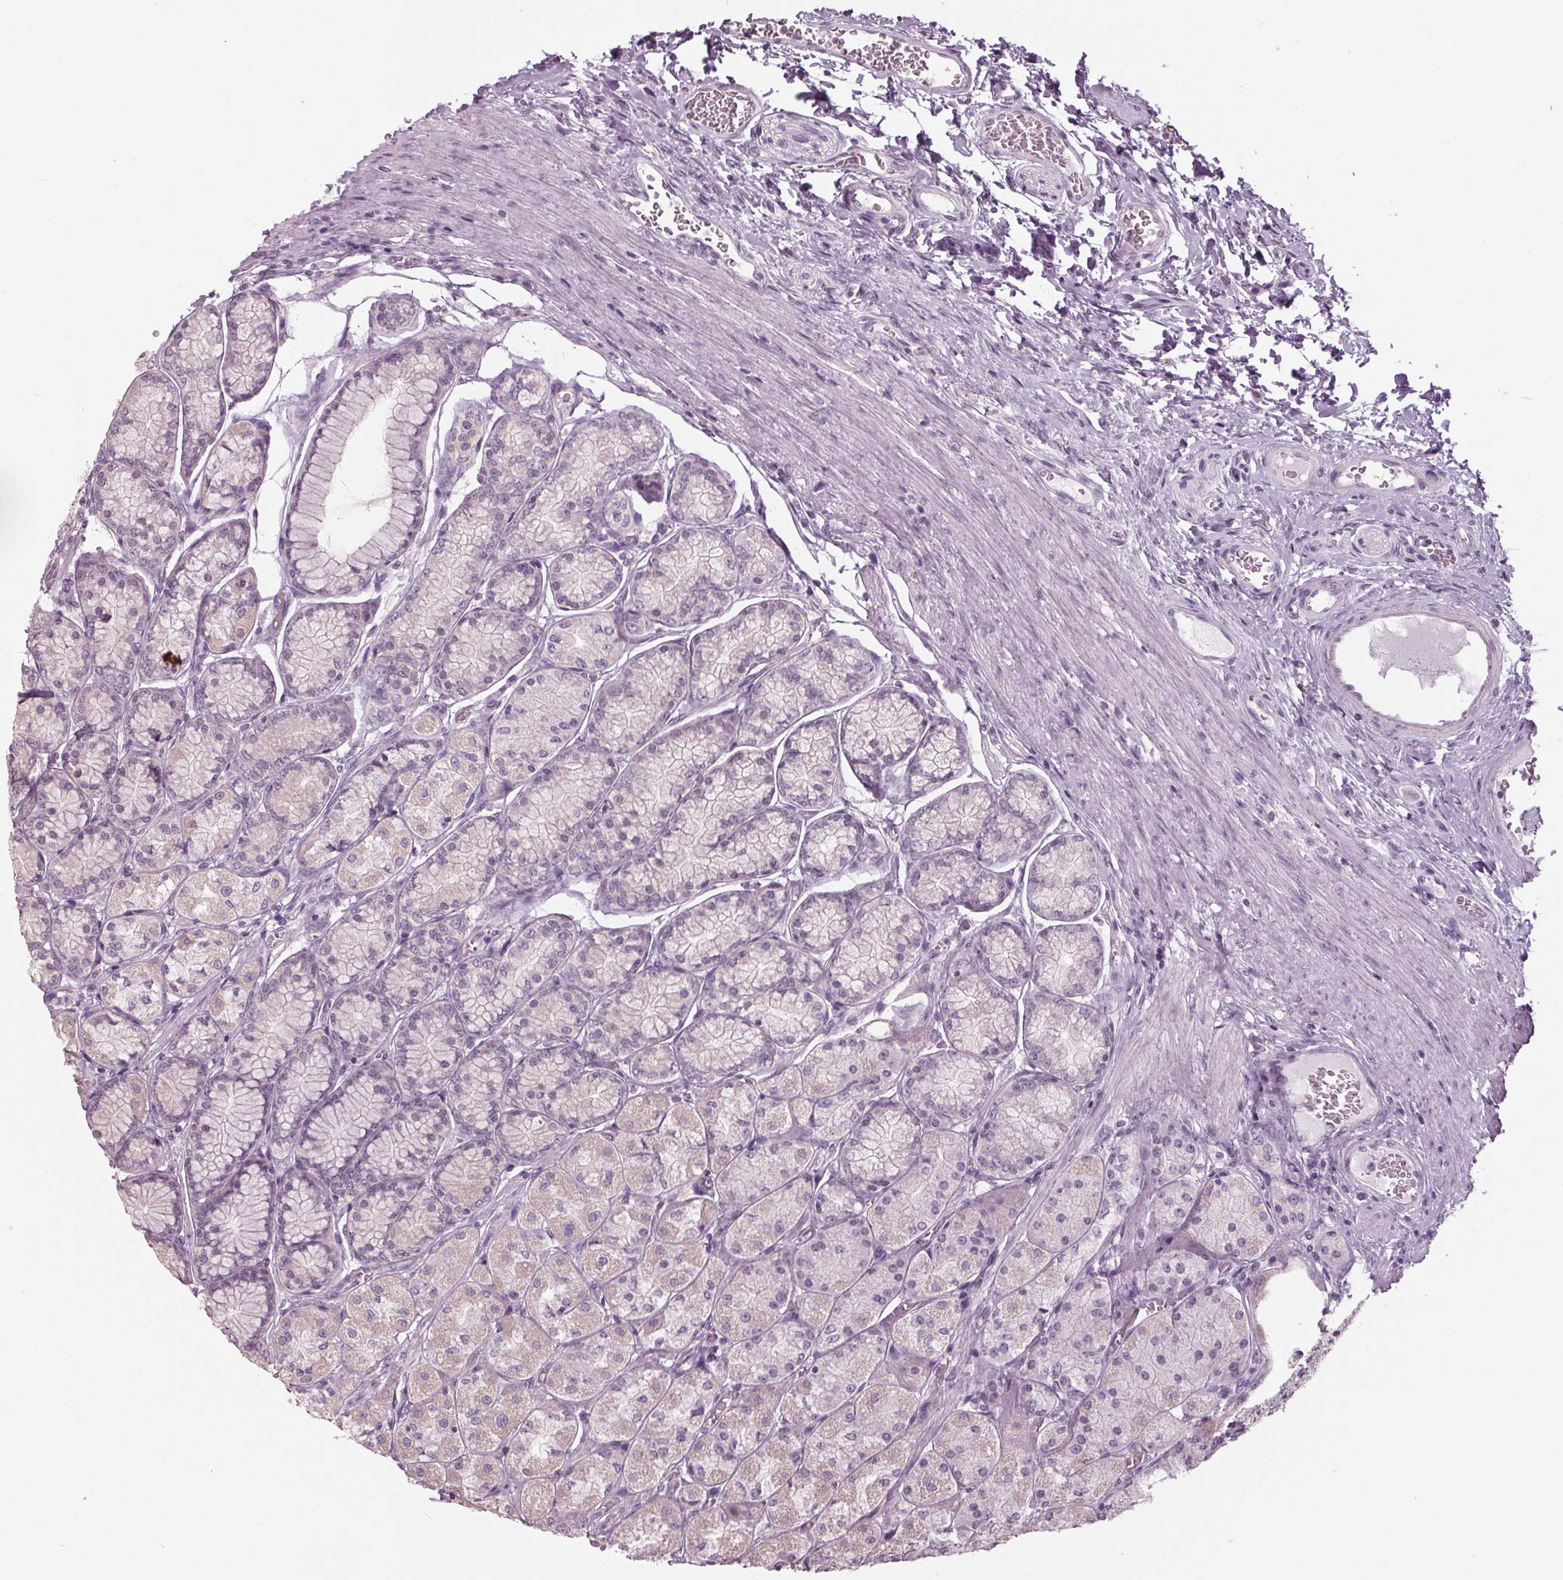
{"staining": {"intensity": "negative", "quantity": "none", "location": "none"}, "tissue": "stomach", "cell_type": "Glandular cells", "image_type": "normal", "snomed": [{"axis": "morphology", "description": "Normal tissue, NOS"}, {"axis": "morphology", "description": "Adenocarcinoma, NOS"}, {"axis": "morphology", "description": "Adenocarcinoma, High grade"}, {"axis": "topography", "description": "Stomach, upper"}, {"axis": "topography", "description": "Stomach"}], "caption": "Unremarkable stomach was stained to show a protein in brown. There is no significant positivity in glandular cells.", "gene": "TNNC2", "patient": {"sex": "female", "age": 65}}